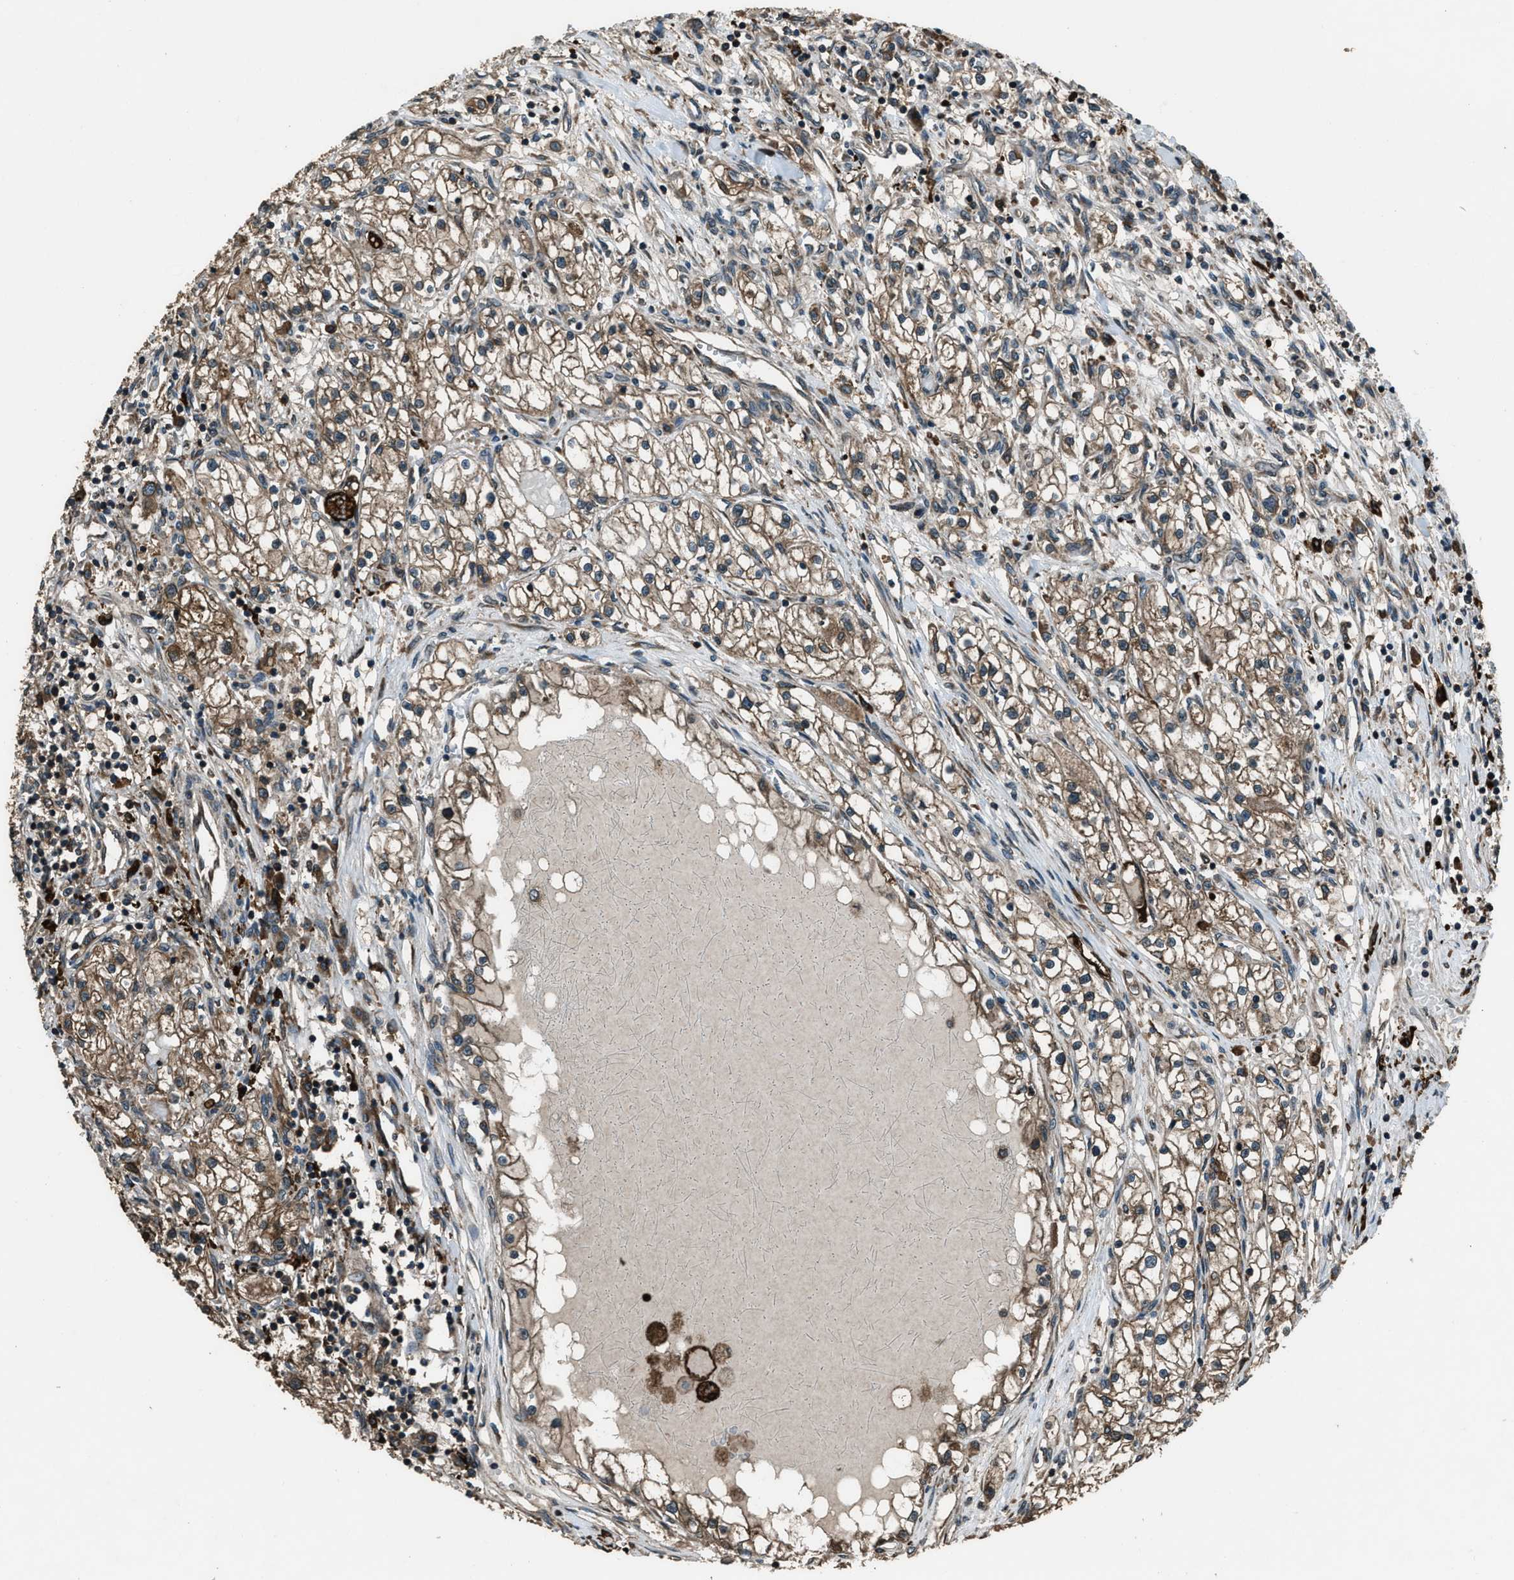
{"staining": {"intensity": "moderate", "quantity": ">75%", "location": "cytoplasmic/membranous"}, "tissue": "renal cancer", "cell_type": "Tumor cells", "image_type": "cancer", "snomed": [{"axis": "morphology", "description": "Adenocarcinoma, NOS"}, {"axis": "topography", "description": "Kidney"}], "caption": "Protein staining by IHC demonstrates moderate cytoplasmic/membranous staining in about >75% of tumor cells in renal cancer (adenocarcinoma).", "gene": "TRIM4", "patient": {"sex": "male", "age": 68}}